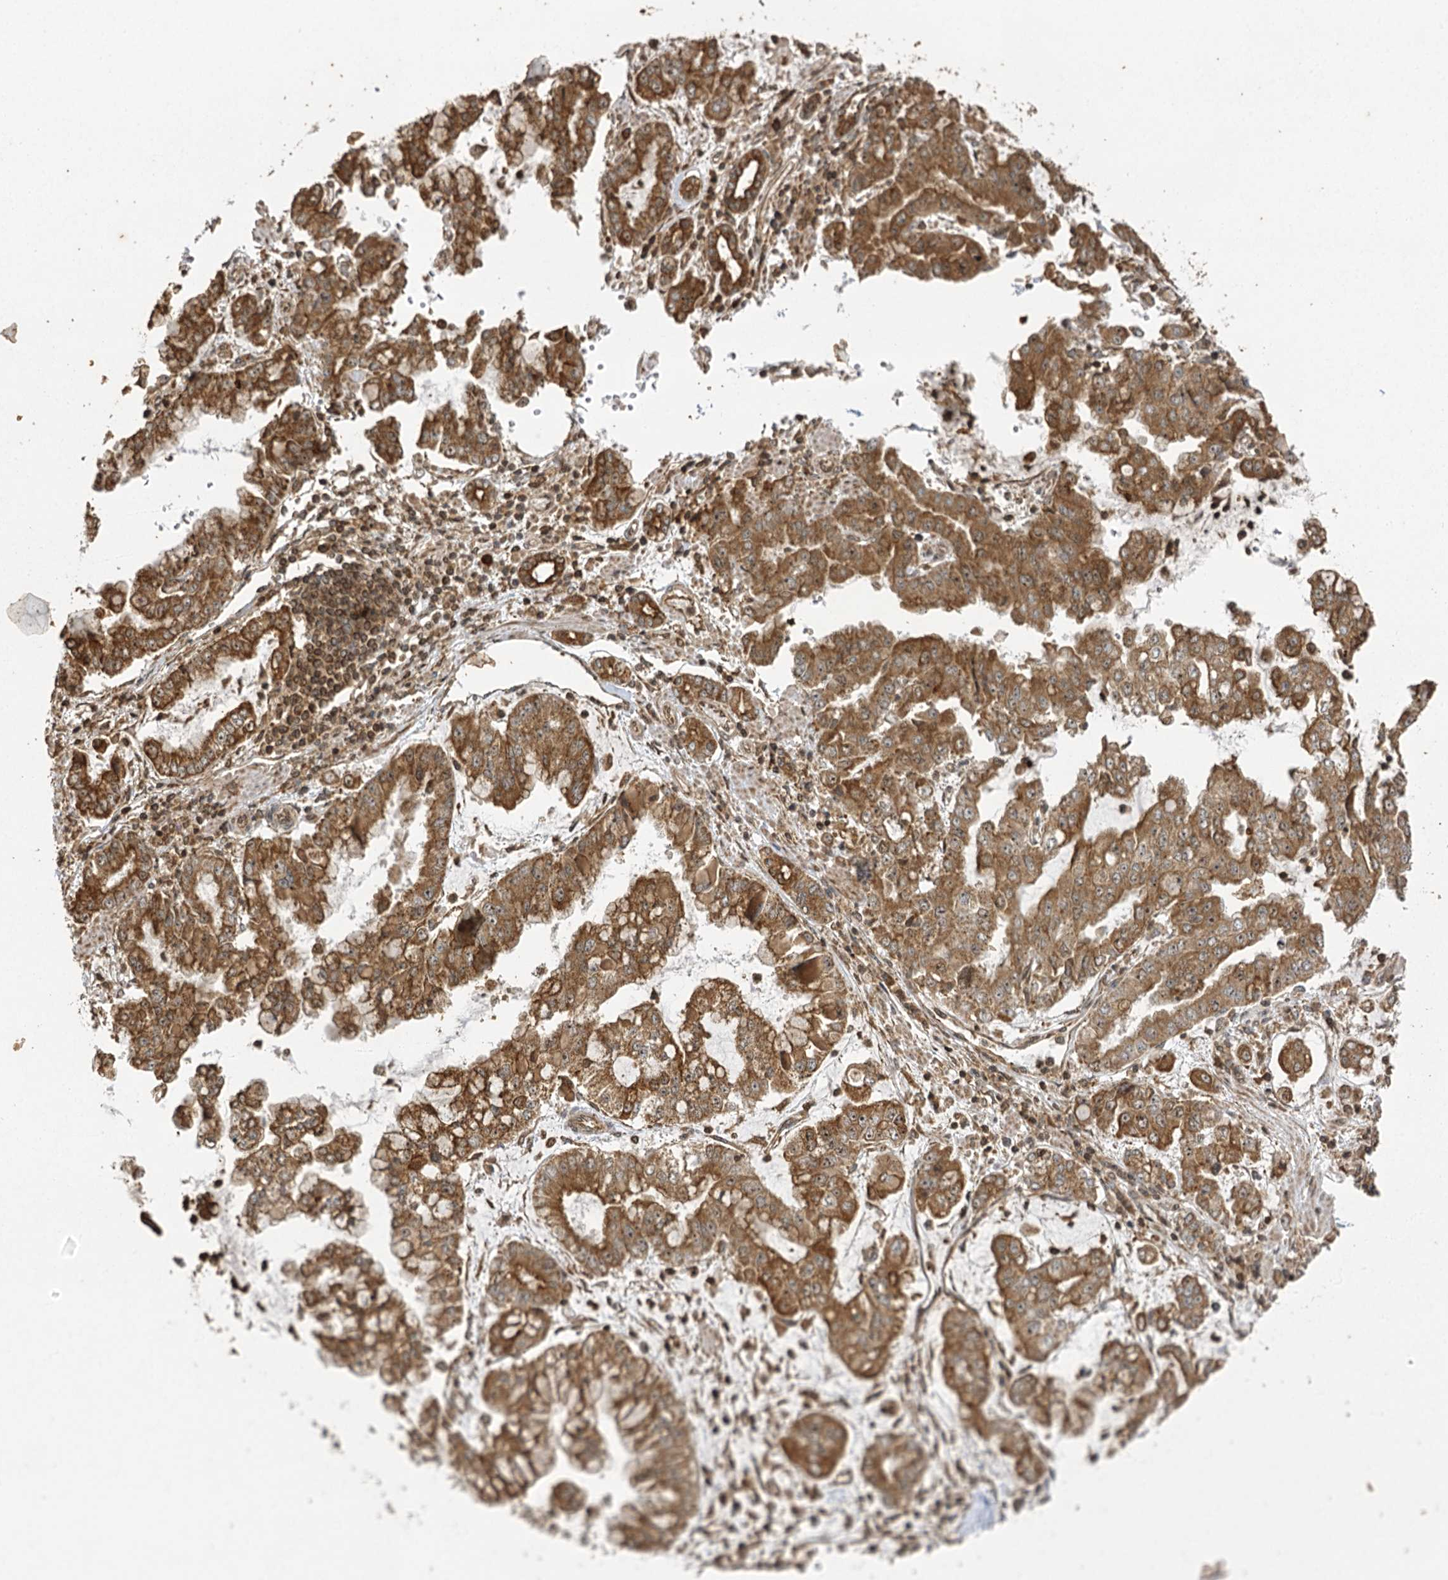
{"staining": {"intensity": "moderate", "quantity": ">75%", "location": "cytoplasmic/membranous,nuclear"}, "tissue": "stomach cancer", "cell_type": "Tumor cells", "image_type": "cancer", "snomed": [{"axis": "morphology", "description": "Adenocarcinoma, NOS"}, {"axis": "topography", "description": "Stomach"}], "caption": "Moderate cytoplasmic/membranous and nuclear staining for a protein is identified in approximately >75% of tumor cells of adenocarcinoma (stomach) using immunohistochemistry (IHC).", "gene": "IL11RA", "patient": {"sex": "male", "age": 76}}